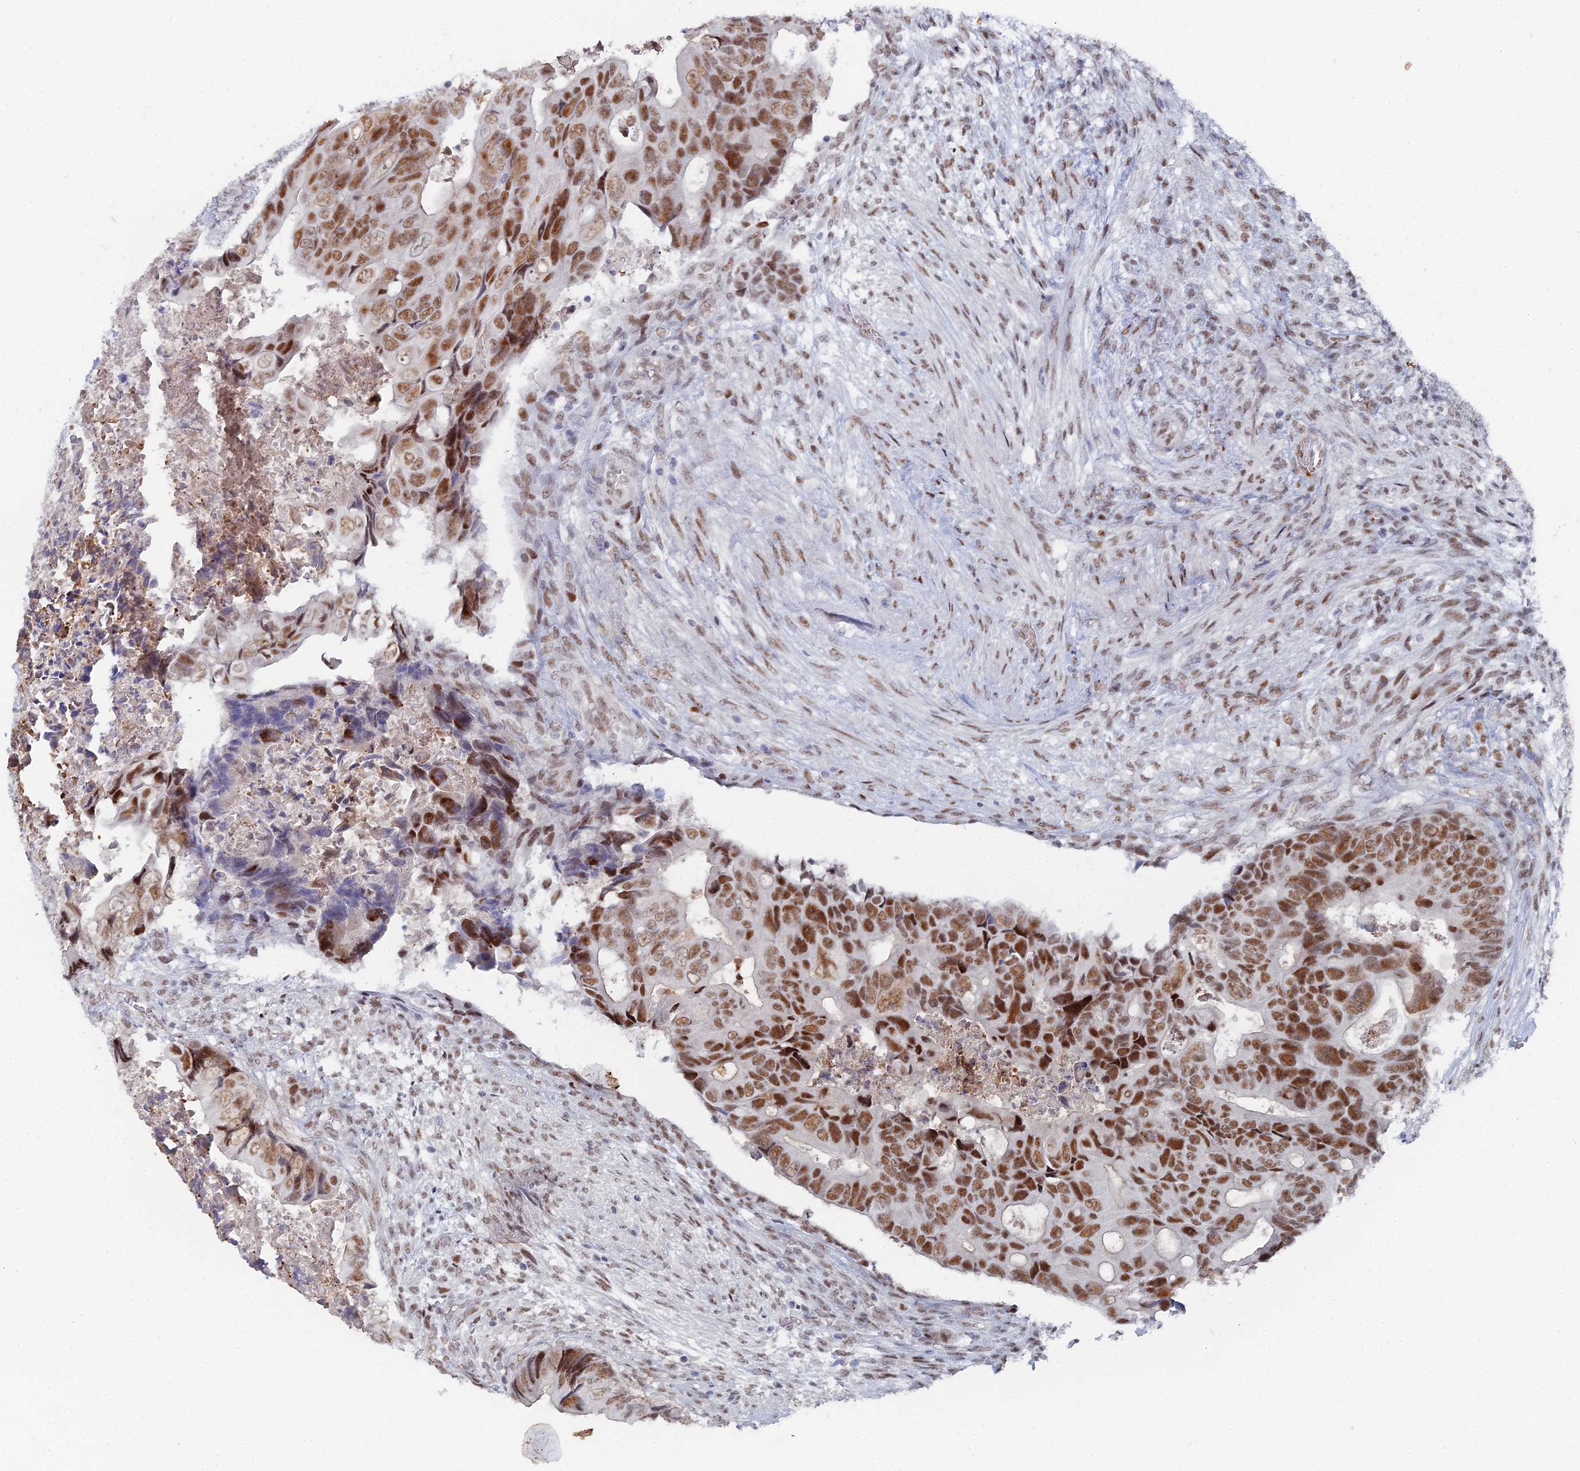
{"staining": {"intensity": "moderate", "quantity": ">75%", "location": "nuclear"}, "tissue": "colorectal cancer", "cell_type": "Tumor cells", "image_type": "cancer", "snomed": [{"axis": "morphology", "description": "Adenocarcinoma, NOS"}, {"axis": "topography", "description": "Rectum"}], "caption": "The image shows a brown stain indicating the presence of a protein in the nuclear of tumor cells in adenocarcinoma (colorectal).", "gene": "GSC2", "patient": {"sex": "female", "age": 78}}